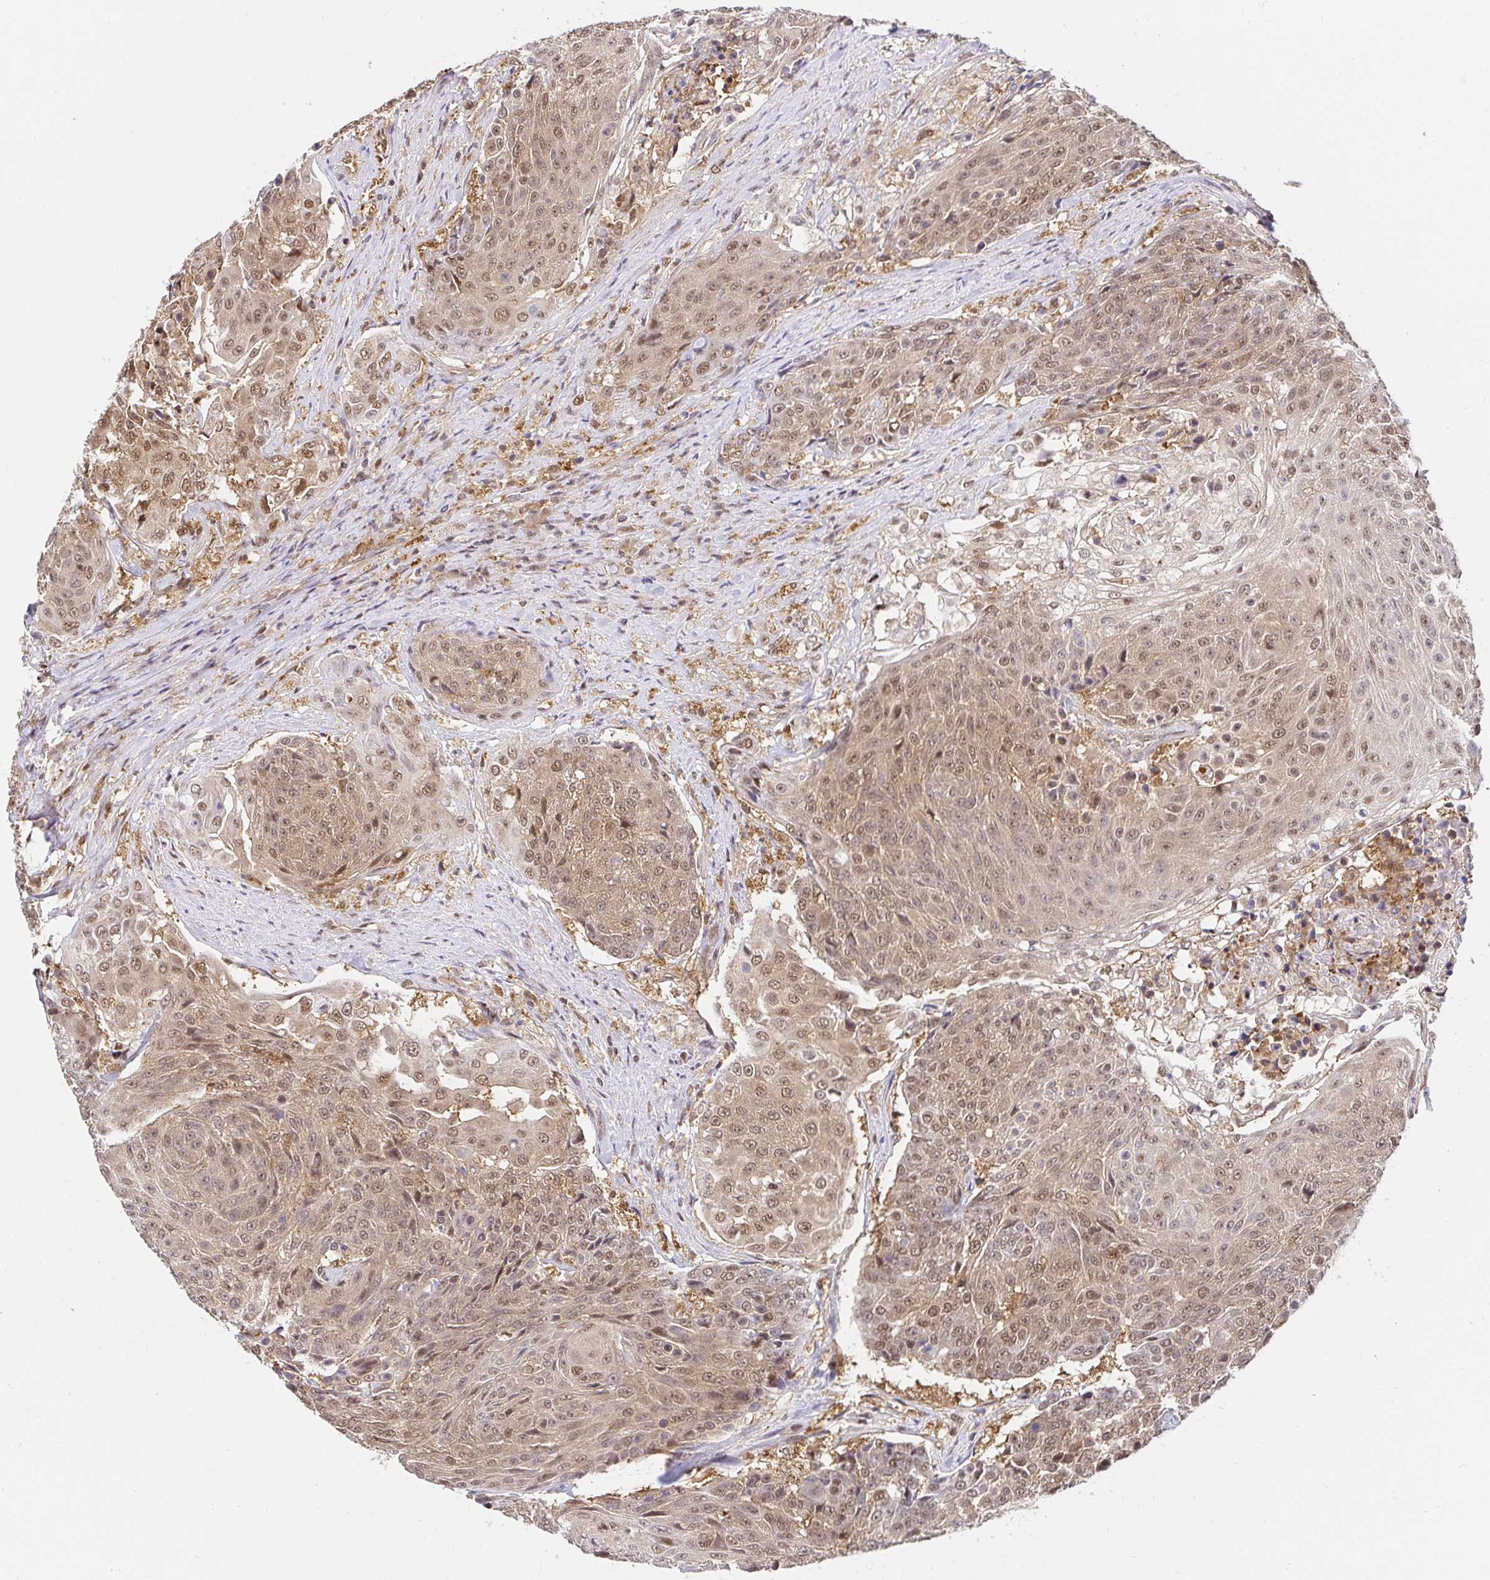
{"staining": {"intensity": "moderate", "quantity": "25%-75%", "location": "cytoplasmic/membranous,nuclear"}, "tissue": "urothelial cancer", "cell_type": "Tumor cells", "image_type": "cancer", "snomed": [{"axis": "morphology", "description": "Urothelial carcinoma, High grade"}, {"axis": "topography", "description": "Urinary bladder"}], "caption": "Human high-grade urothelial carcinoma stained for a protein (brown) reveals moderate cytoplasmic/membranous and nuclear positive positivity in approximately 25%-75% of tumor cells.", "gene": "PSMA4", "patient": {"sex": "female", "age": 63}}